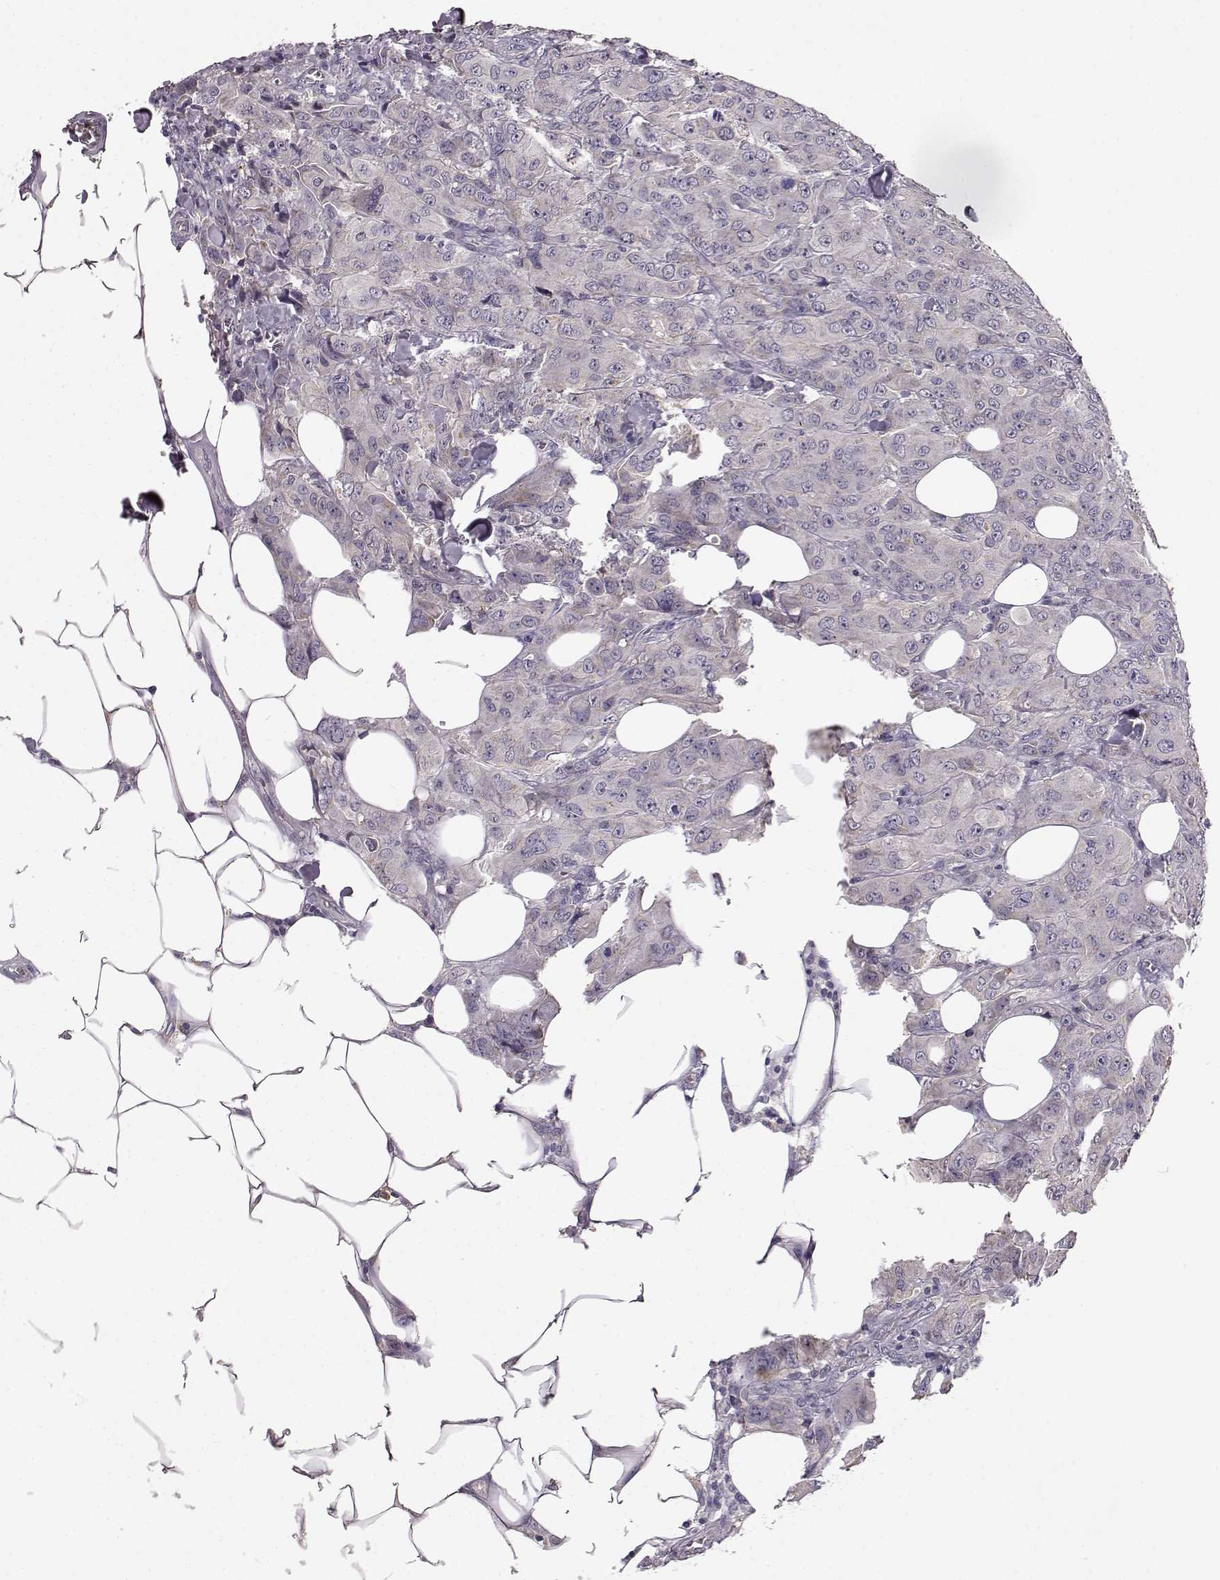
{"staining": {"intensity": "weak", "quantity": "25%-75%", "location": "cytoplasmic/membranous,nuclear"}, "tissue": "breast cancer", "cell_type": "Tumor cells", "image_type": "cancer", "snomed": [{"axis": "morphology", "description": "Duct carcinoma"}, {"axis": "topography", "description": "Breast"}], "caption": "Breast invasive ductal carcinoma stained with a brown dye reveals weak cytoplasmic/membranous and nuclear positive positivity in about 25%-75% of tumor cells.", "gene": "YJEFN3", "patient": {"sex": "female", "age": 43}}